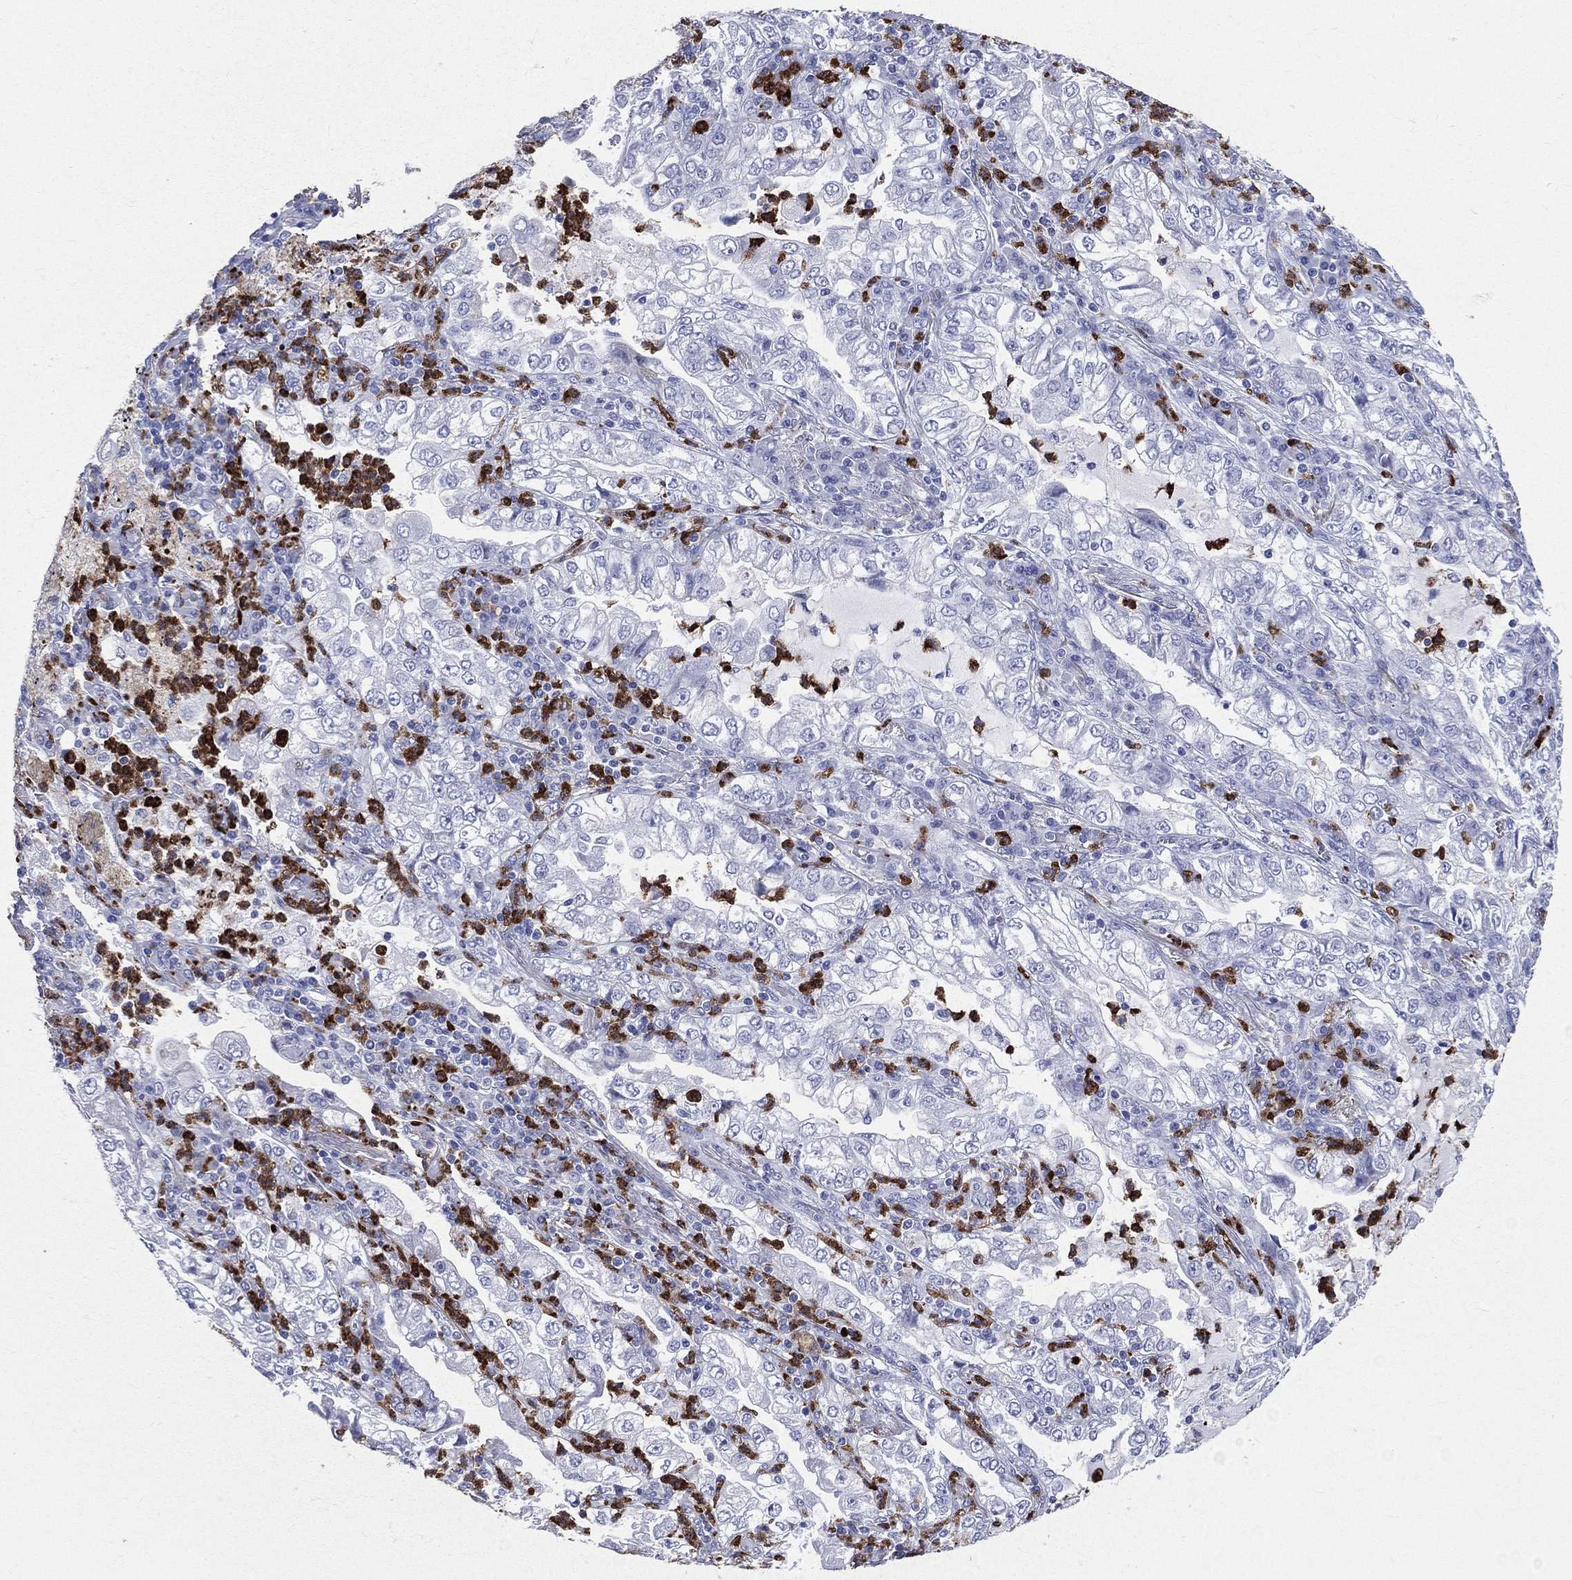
{"staining": {"intensity": "negative", "quantity": "none", "location": "none"}, "tissue": "lung cancer", "cell_type": "Tumor cells", "image_type": "cancer", "snomed": [{"axis": "morphology", "description": "Adenocarcinoma, NOS"}, {"axis": "topography", "description": "Lung"}], "caption": "Tumor cells show no significant protein staining in adenocarcinoma (lung).", "gene": "PGLYRP1", "patient": {"sex": "female", "age": 73}}